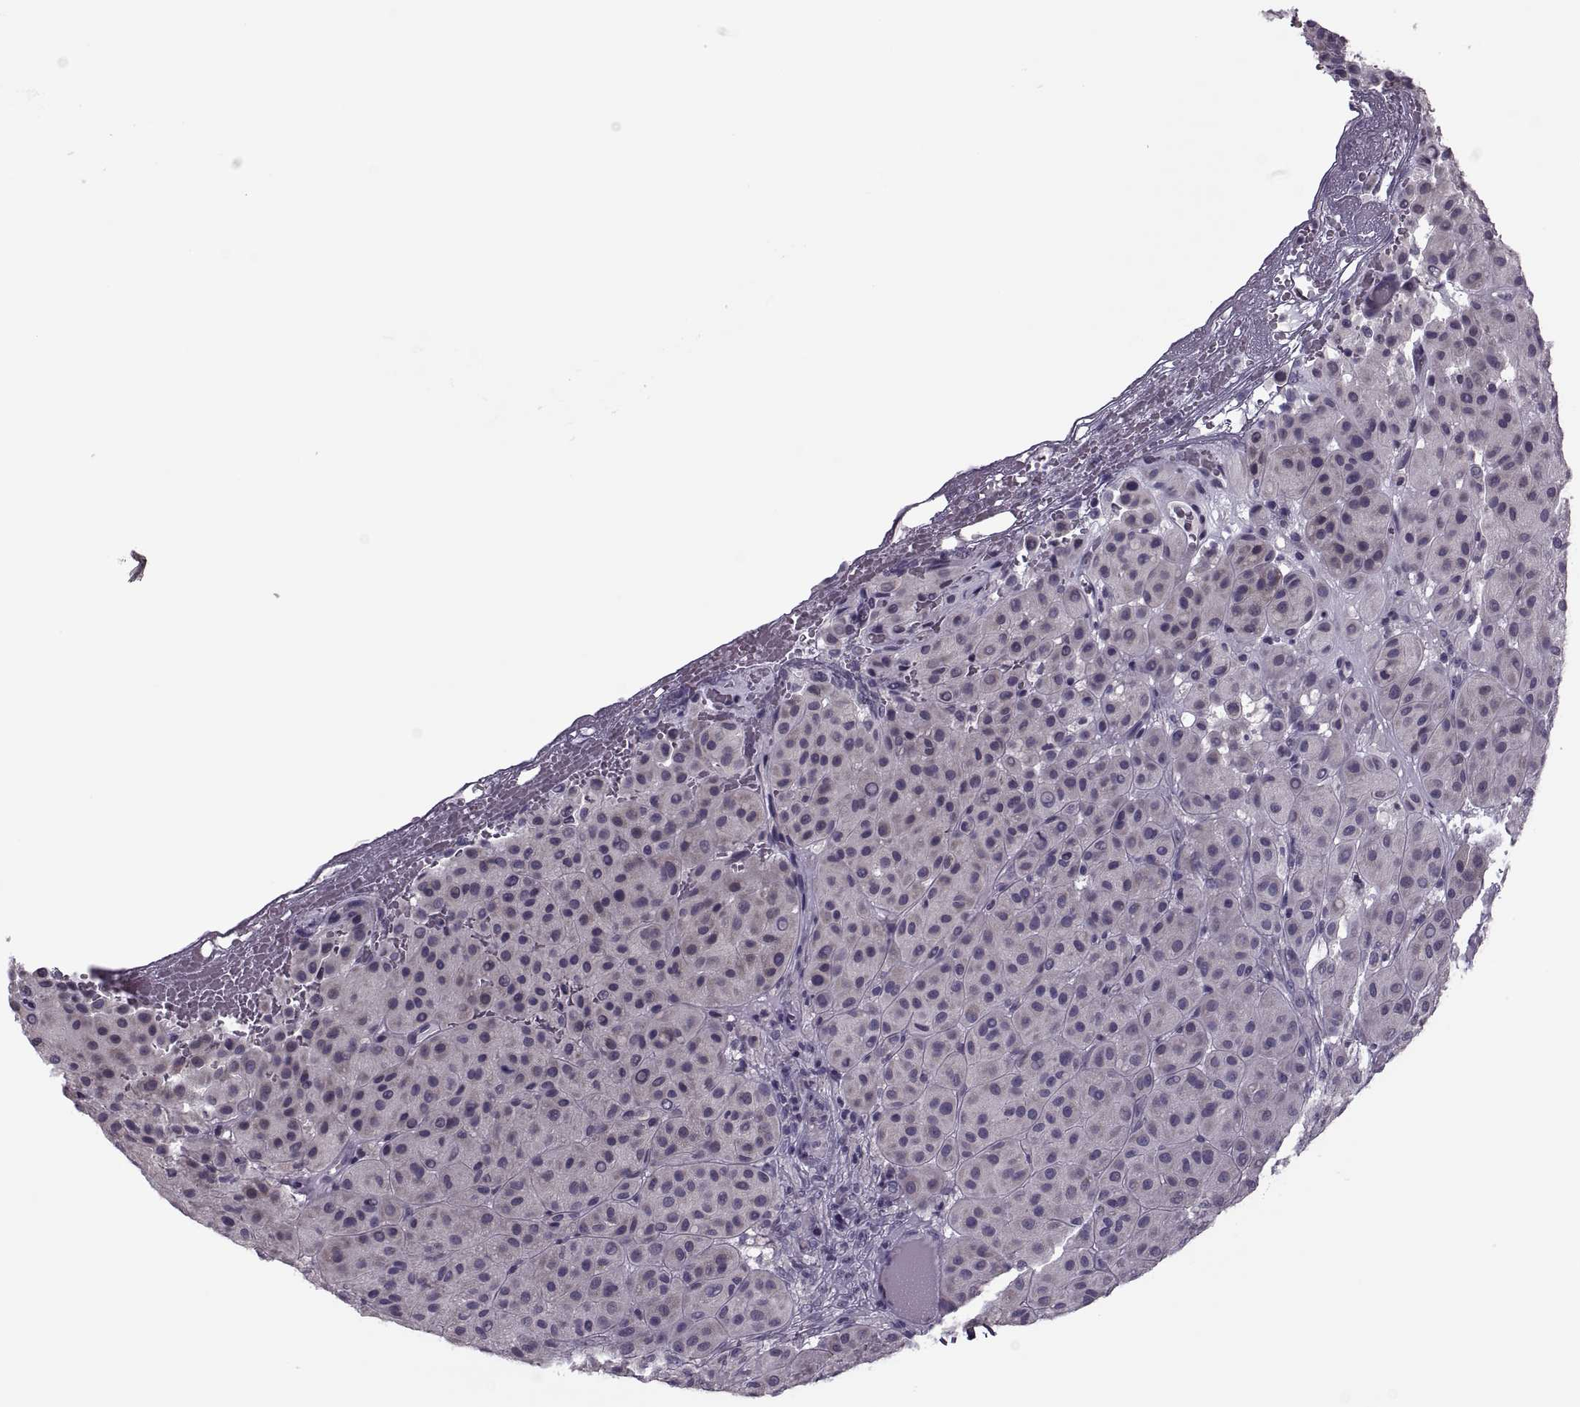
{"staining": {"intensity": "negative", "quantity": "none", "location": "none"}, "tissue": "melanoma", "cell_type": "Tumor cells", "image_type": "cancer", "snomed": [{"axis": "morphology", "description": "Malignant melanoma, Metastatic site"}, {"axis": "topography", "description": "Smooth muscle"}], "caption": "Immunohistochemistry image of human melanoma stained for a protein (brown), which displays no positivity in tumor cells.", "gene": "PRSS54", "patient": {"sex": "male", "age": 41}}